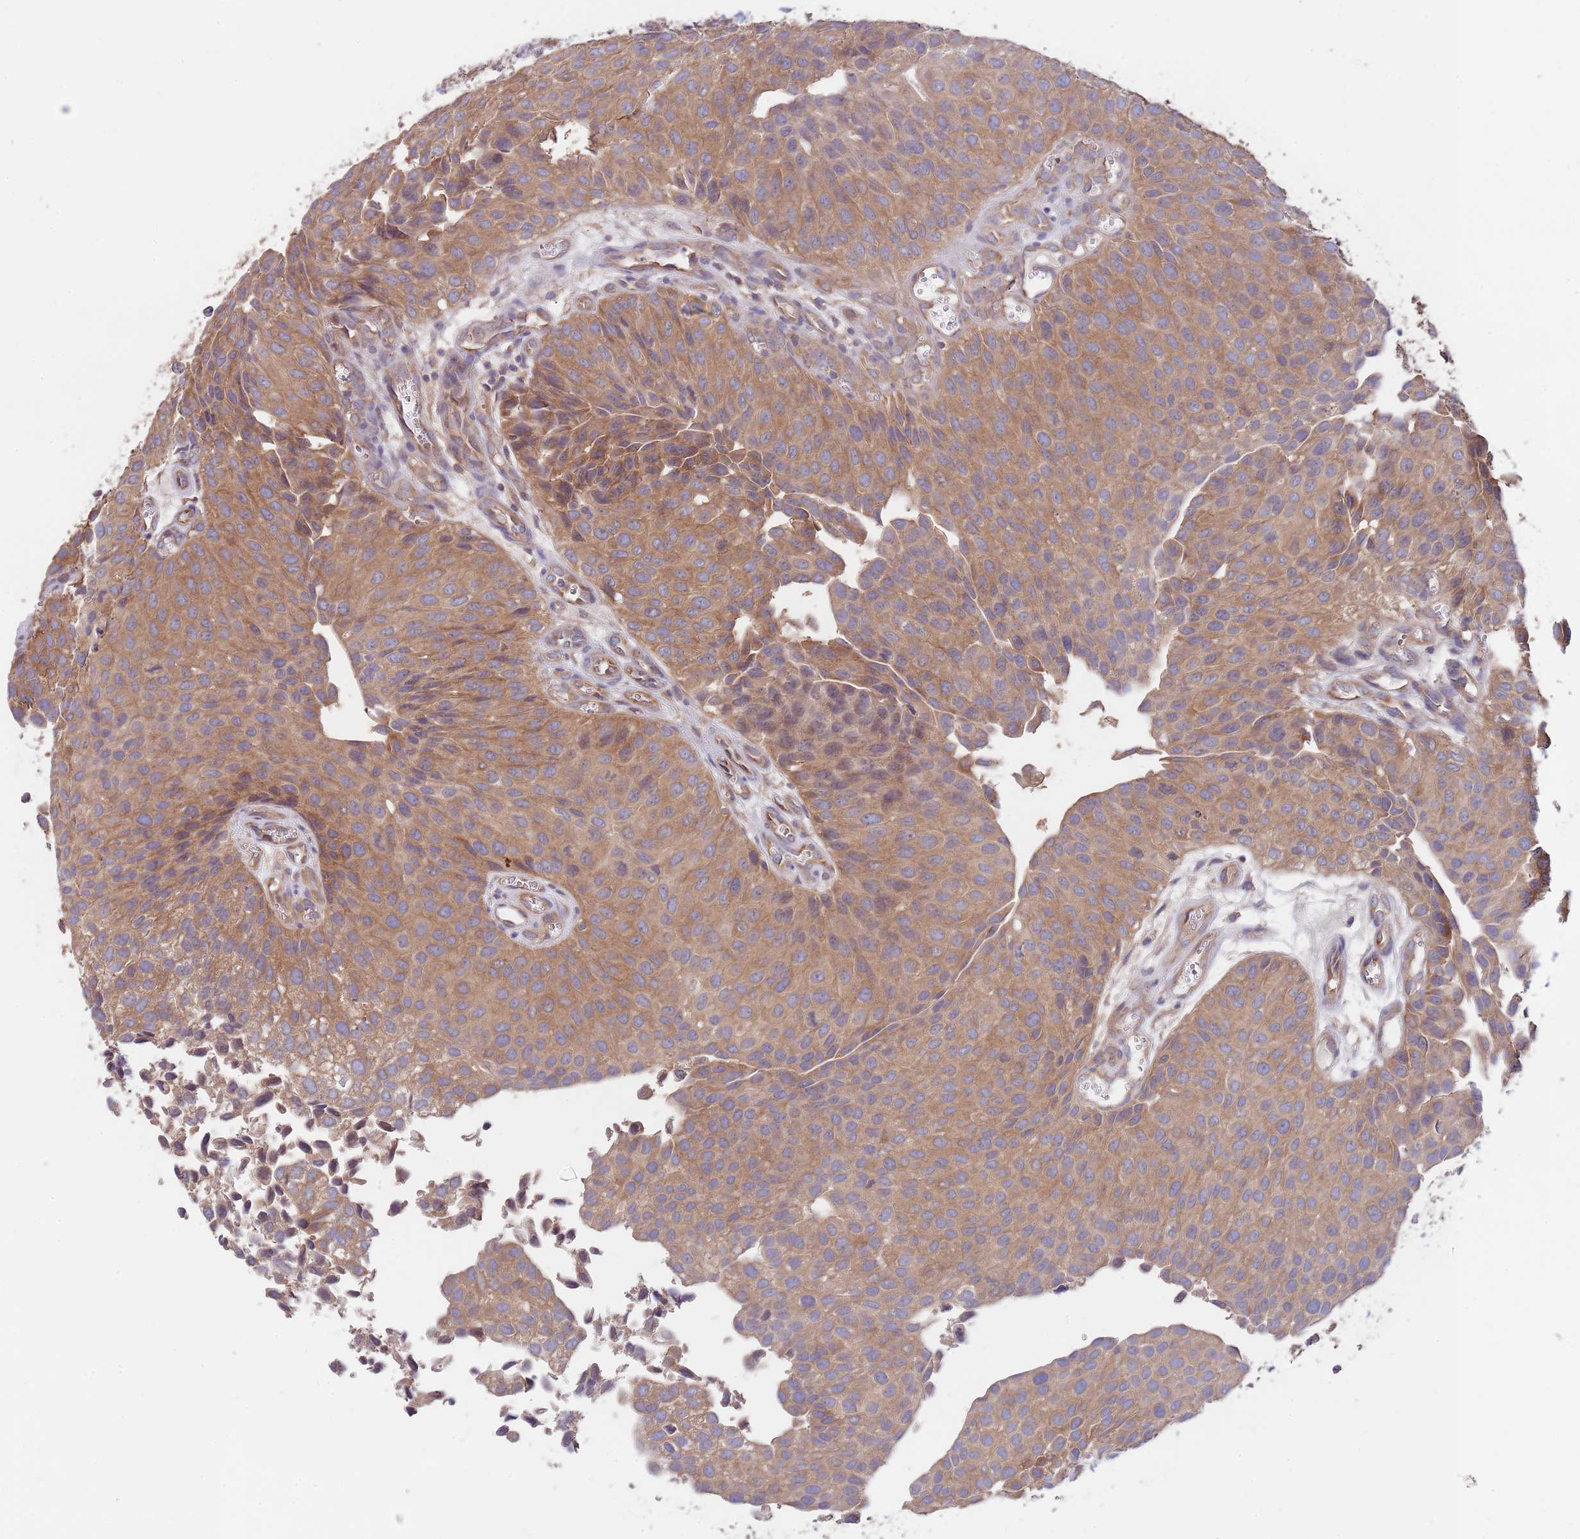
{"staining": {"intensity": "moderate", "quantity": ">75%", "location": "cytoplasmic/membranous"}, "tissue": "urothelial cancer", "cell_type": "Tumor cells", "image_type": "cancer", "snomed": [{"axis": "morphology", "description": "Urothelial carcinoma, Low grade"}, {"axis": "topography", "description": "Urinary bladder"}], "caption": "Urothelial carcinoma (low-grade) was stained to show a protein in brown. There is medium levels of moderate cytoplasmic/membranous positivity in about >75% of tumor cells. (brown staining indicates protein expression, while blue staining denotes nuclei).", "gene": "EIF3F", "patient": {"sex": "male", "age": 88}}